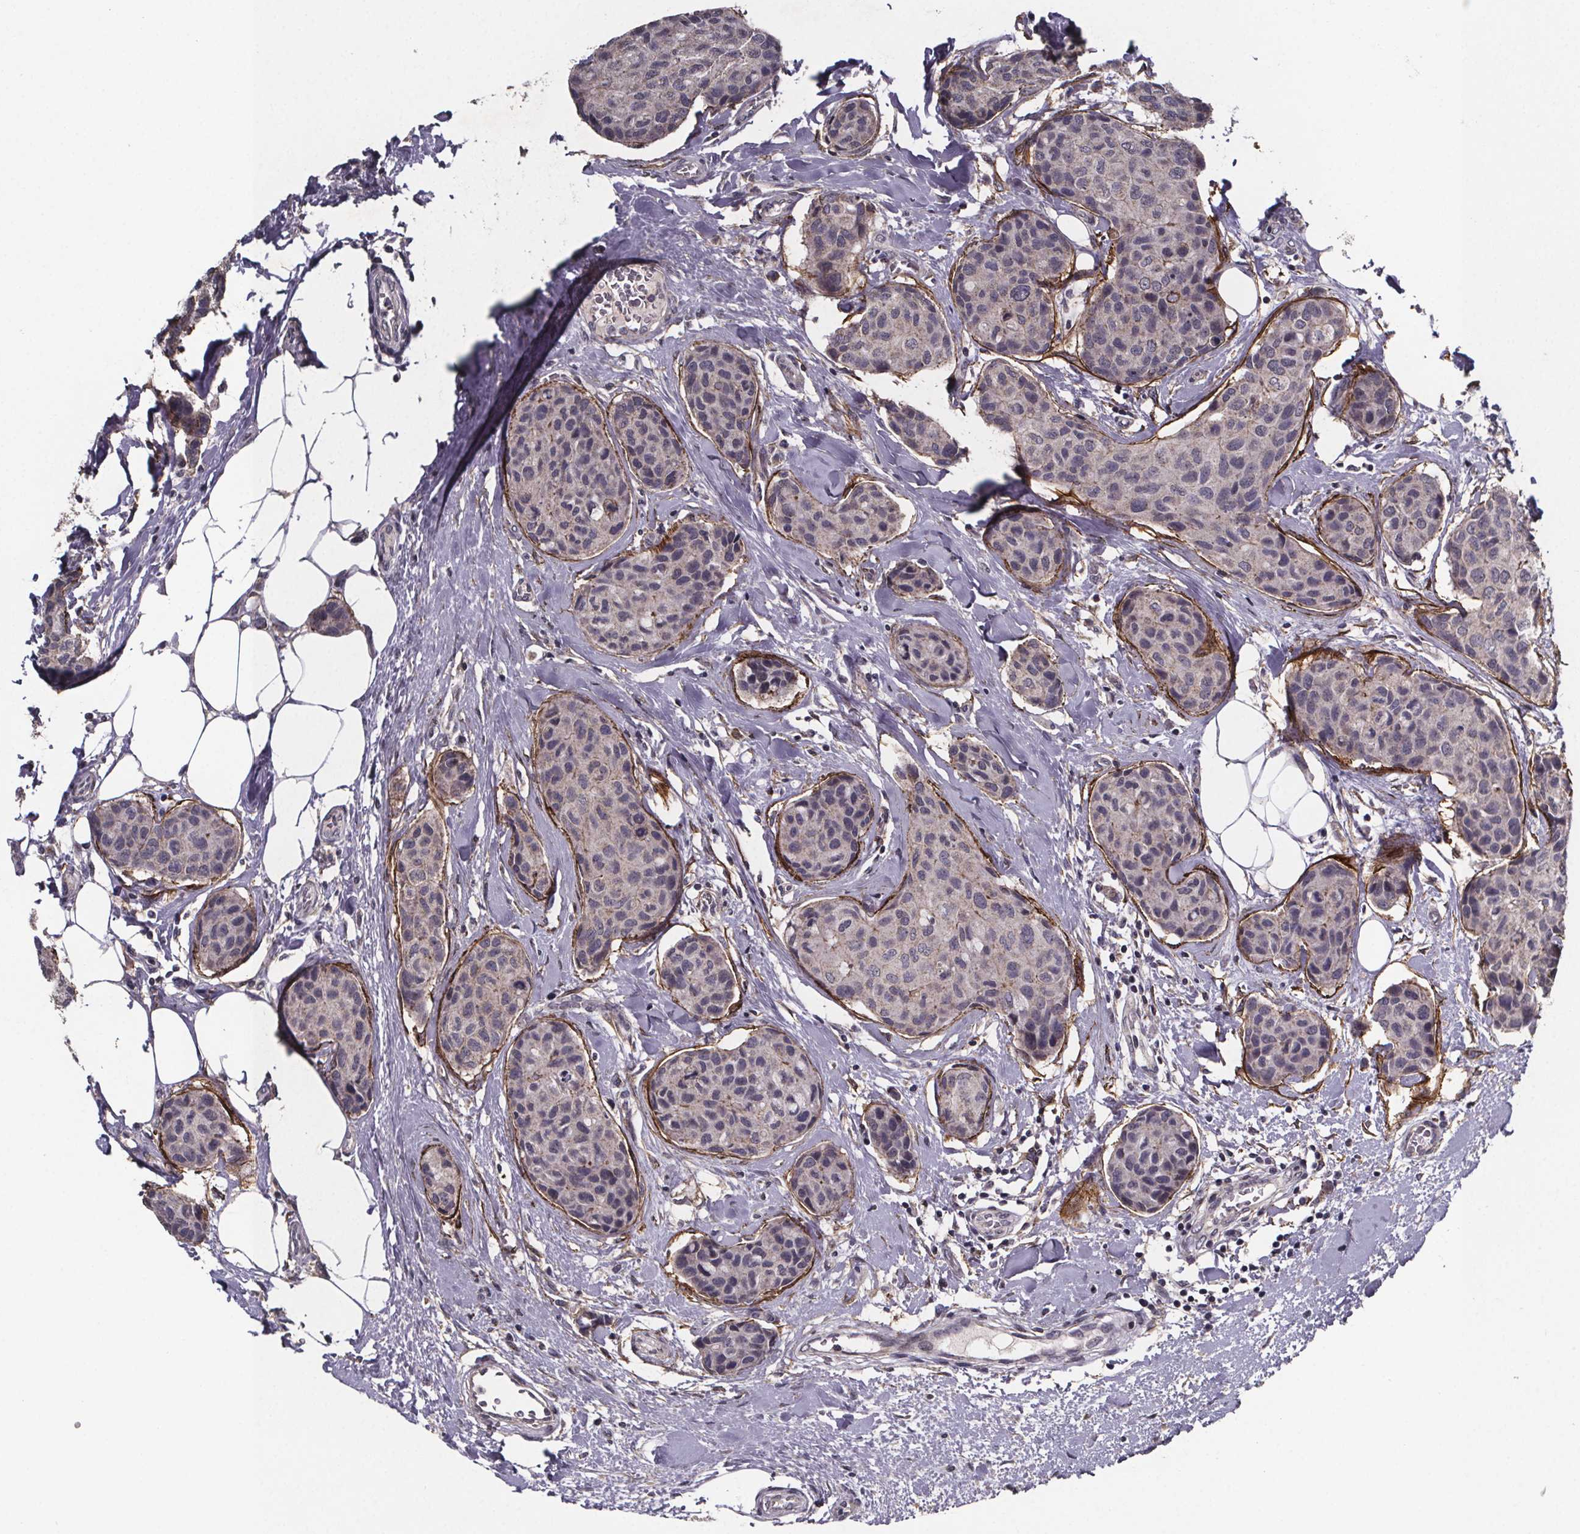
{"staining": {"intensity": "negative", "quantity": "none", "location": "none"}, "tissue": "breast cancer", "cell_type": "Tumor cells", "image_type": "cancer", "snomed": [{"axis": "morphology", "description": "Duct carcinoma"}, {"axis": "topography", "description": "Breast"}], "caption": "This is an immunohistochemistry image of intraductal carcinoma (breast). There is no expression in tumor cells.", "gene": "PALLD", "patient": {"sex": "female", "age": 80}}